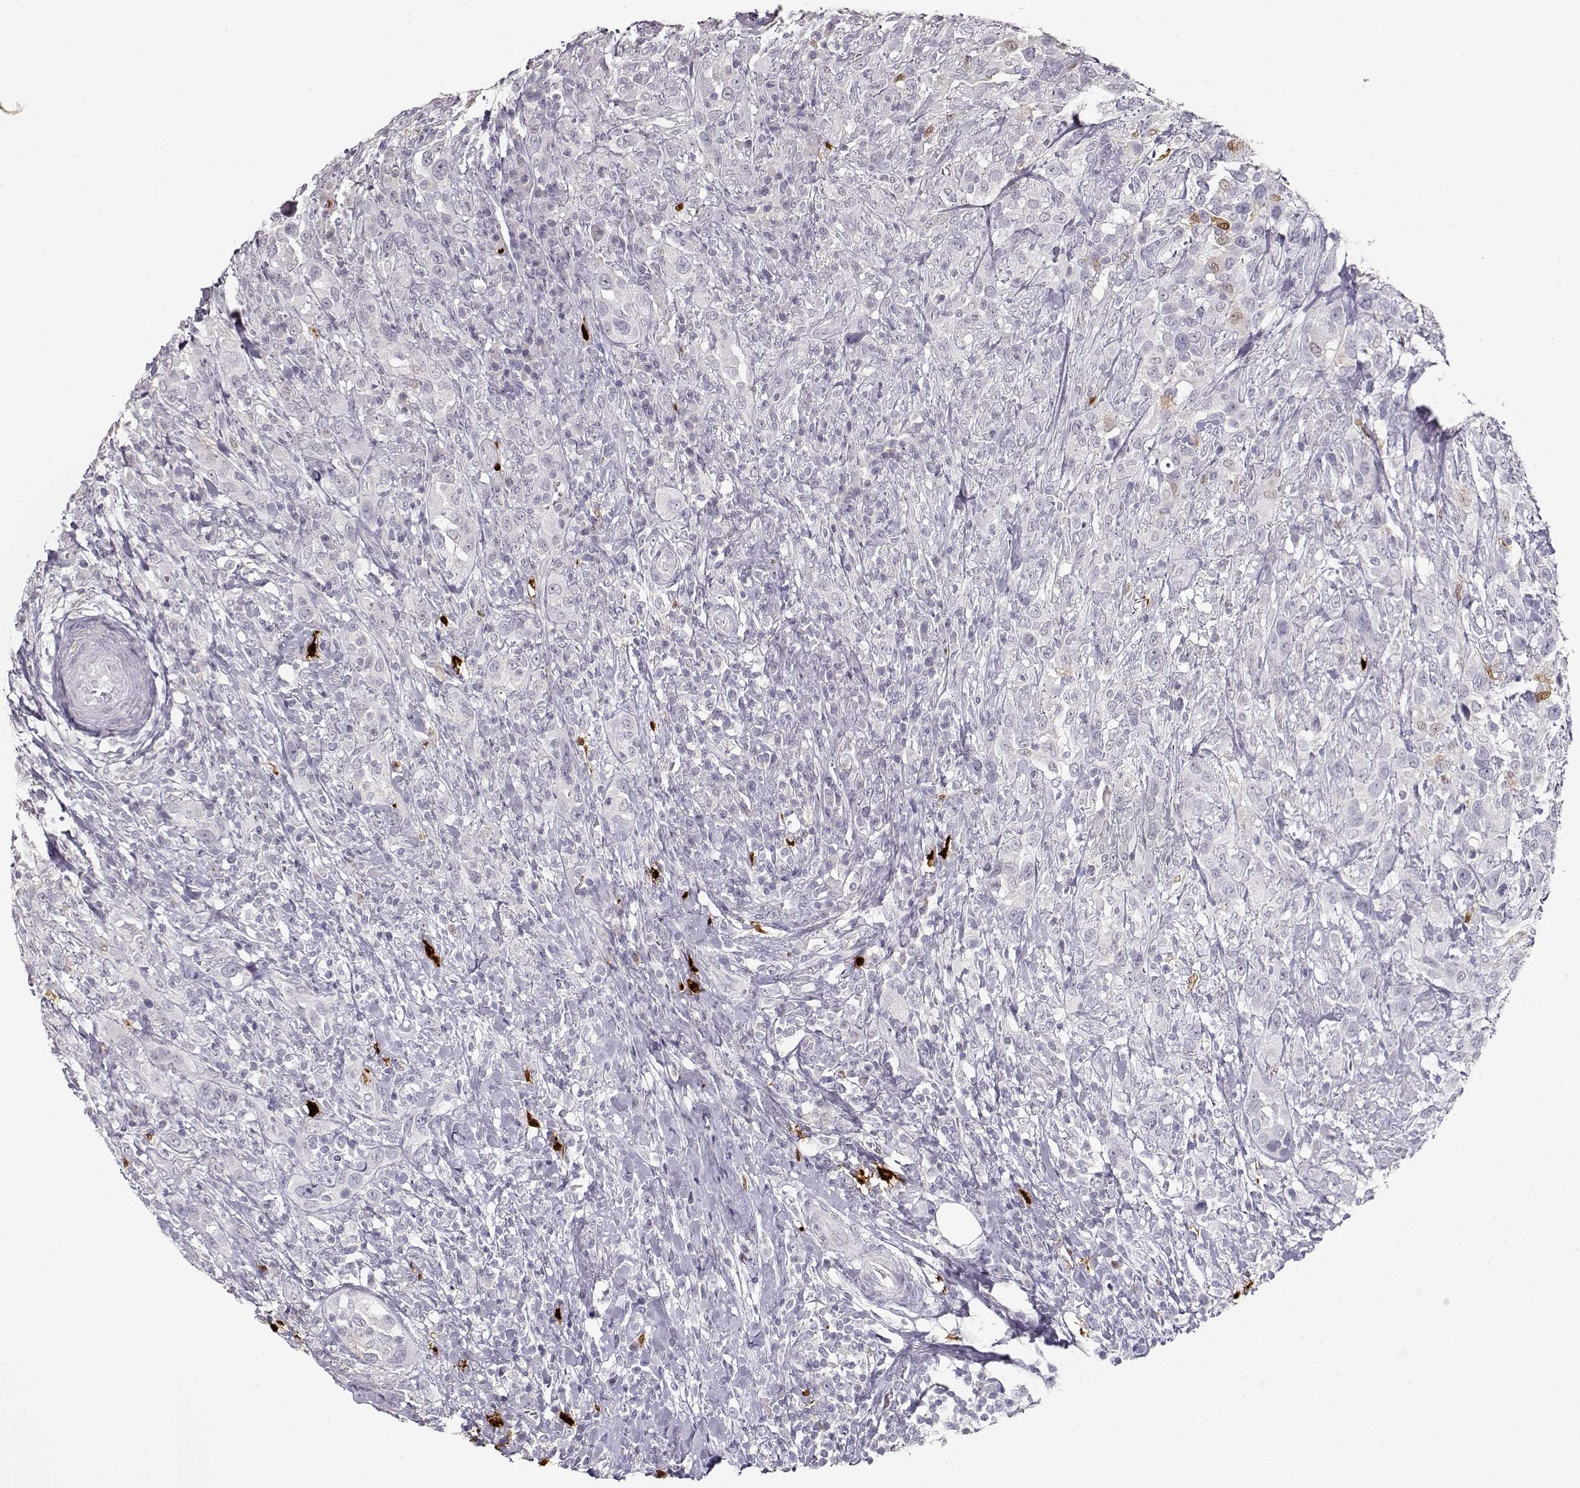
{"staining": {"intensity": "negative", "quantity": "none", "location": "none"}, "tissue": "urothelial cancer", "cell_type": "Tumor cells", "image_type": "cancer", "snomed": [{"axis": "morphology", "description": "Urothelial carcinoma, NOS"}, {"axis": "morphology", "description": "Urothelial carcinoma, High grade"}, {"axis": "topography", "description": "Urinary bladder"}], "caption": "A histopathology image of transitional cell carcinoma stained for a protein shows no brown staining in tumor cells.", "gene": "S100B", "patient": {"sex": "female", "age": 64}}